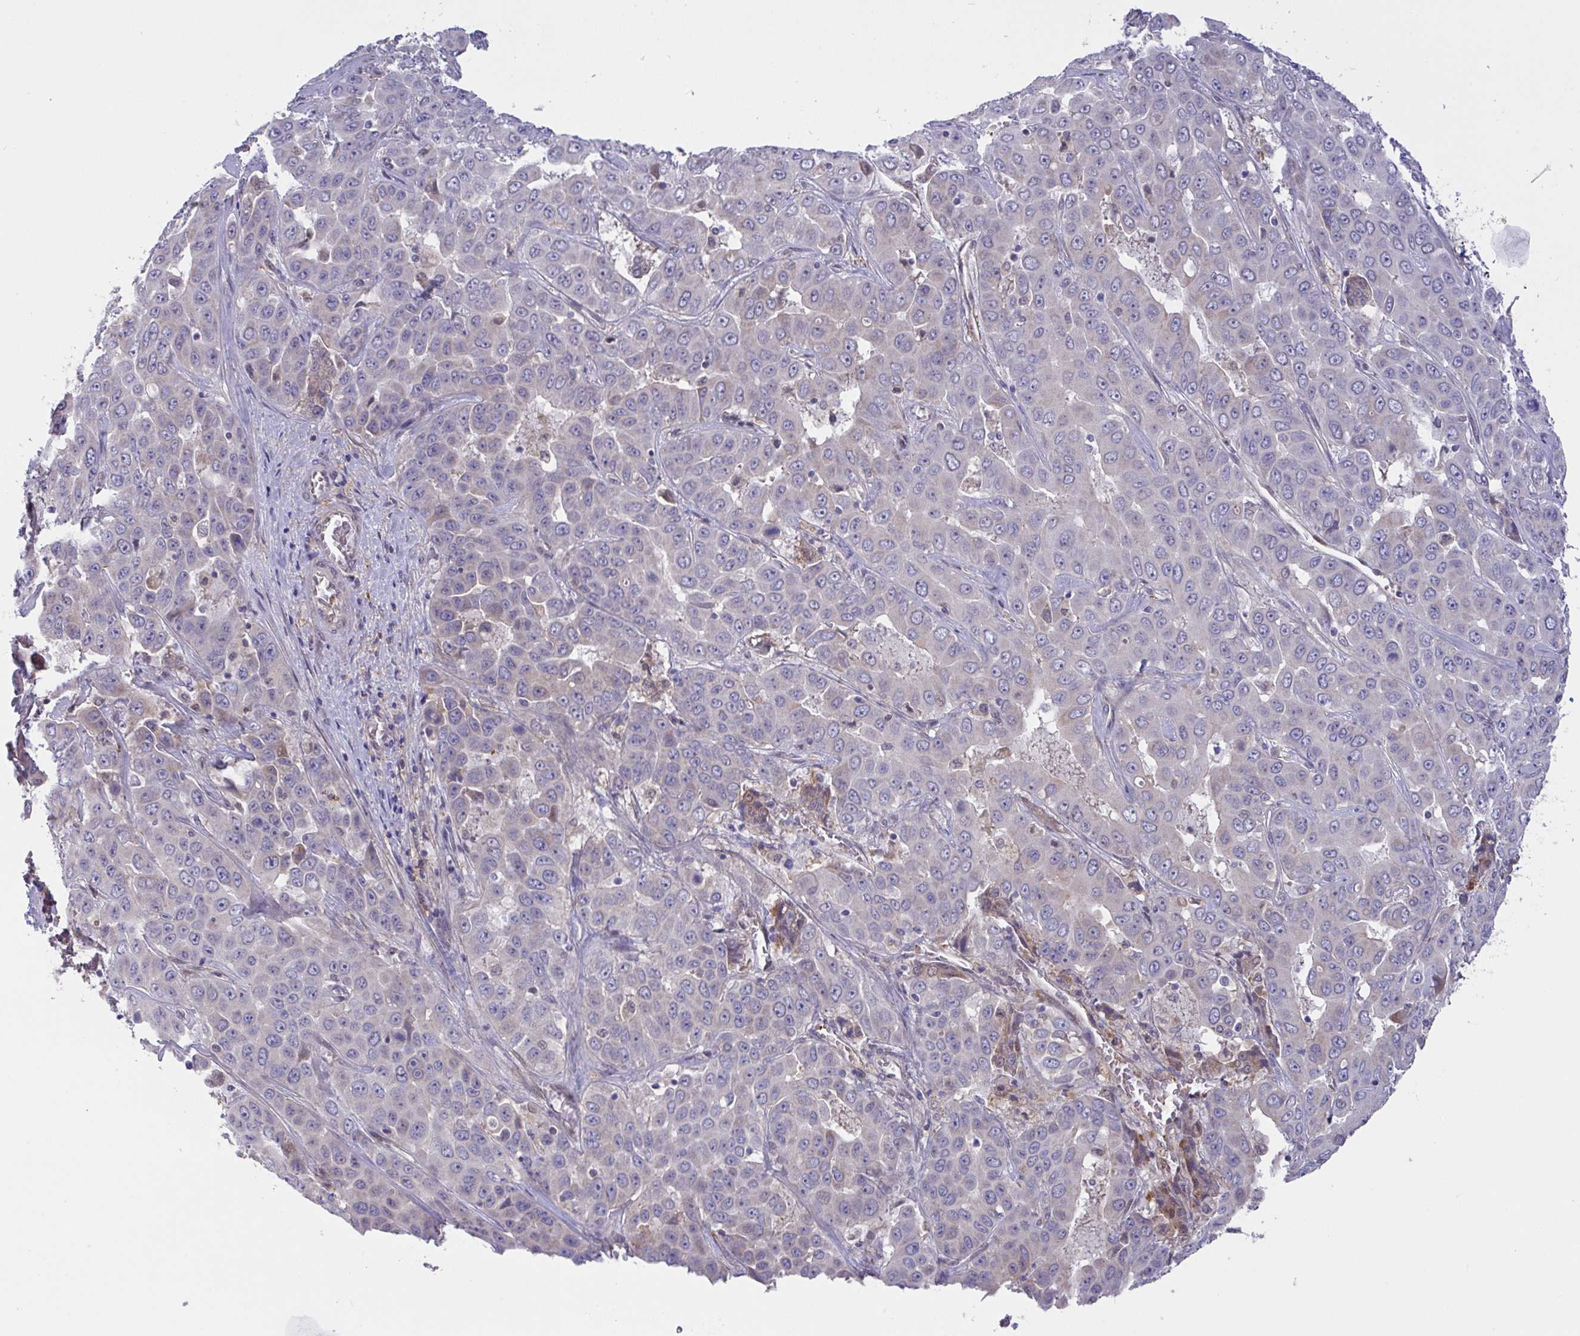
{"staining": {"intensity": "negative", "quantity": "none", "location": "none"}, "tissue": "liver cancer", "cell_type": "Tumor cells", "image_type": "cancer", "snomed": [{"axis": "morphology", "description": "Cholangiocarcinoma"}, {"axis": "topography", "description": "Liver"}], "caption": "Immunohistochemistry image of neoplastic tissue: human liver cholangiocarcinoma stained with DAB (3,3'-diaminobenzidine) demonstrates no significant protein positivity in tumor cells.", "gene": "L3HYPDH", "patient": {"sex": "female", "age": 52}}